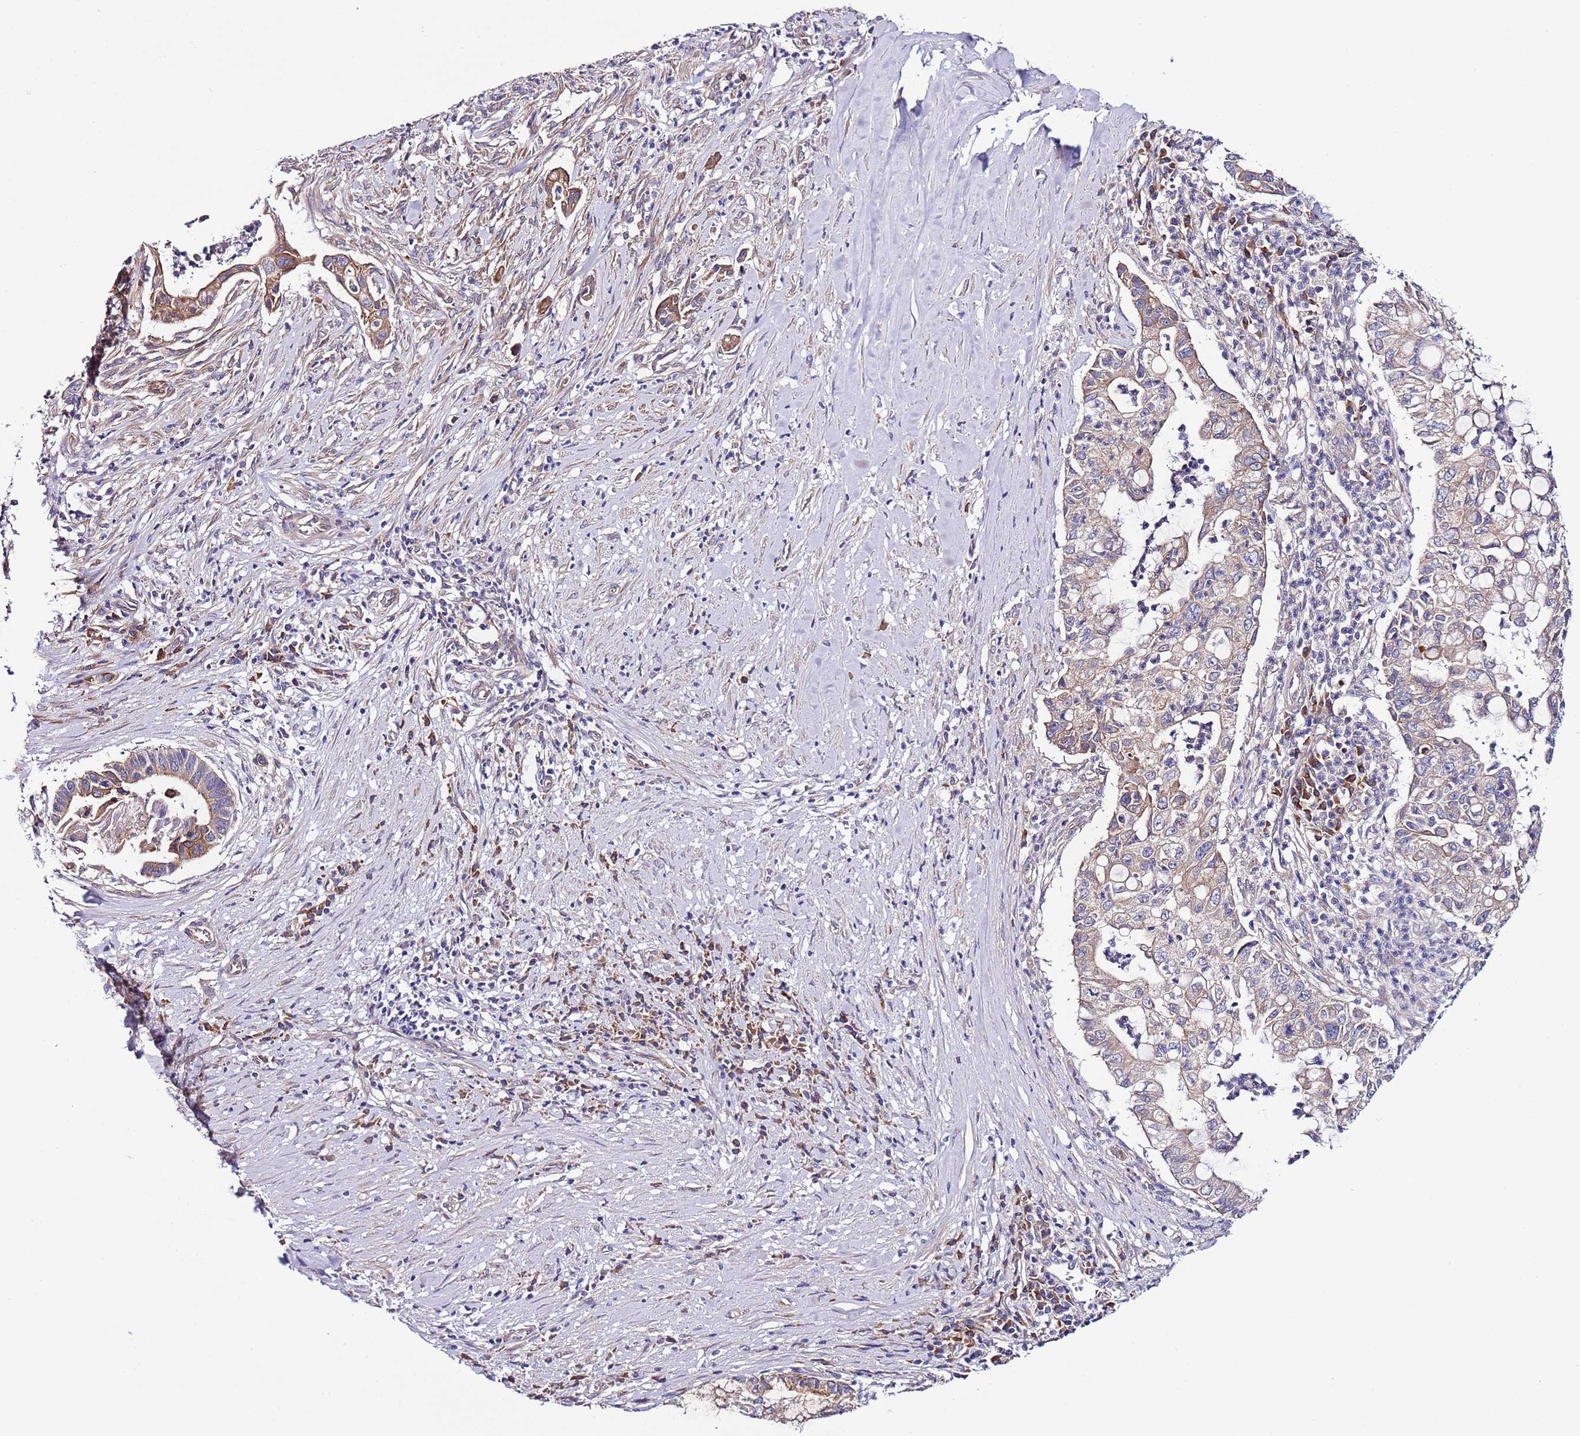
{"staining": {"intensity": "weak", "quantity": "<25%", "location": "cytoplasmic/membranous"}, "tissue": "pancreatic cancer", "cell_type": "Tumor cells", "image_type": "cancer", "snomed": [{"axis": "morphology", "description": "Adenocarcinoma, NOS"}, {"axis": "topography", "description": "Pancreas"}], "caption": "Immunohistochemistry (IHC) image of neoplastic tissue: human adenocarcinoma (pancreatic) stained with DAB exhibits no significant protein positivity in tumor cells. (DAB (3,3'-diaminobenzidine) immunohistochemistry (IHC) with hematoxylin counter stain).", "gene": "SPCS1", "patient": {"sex": "male", "age": 73}}